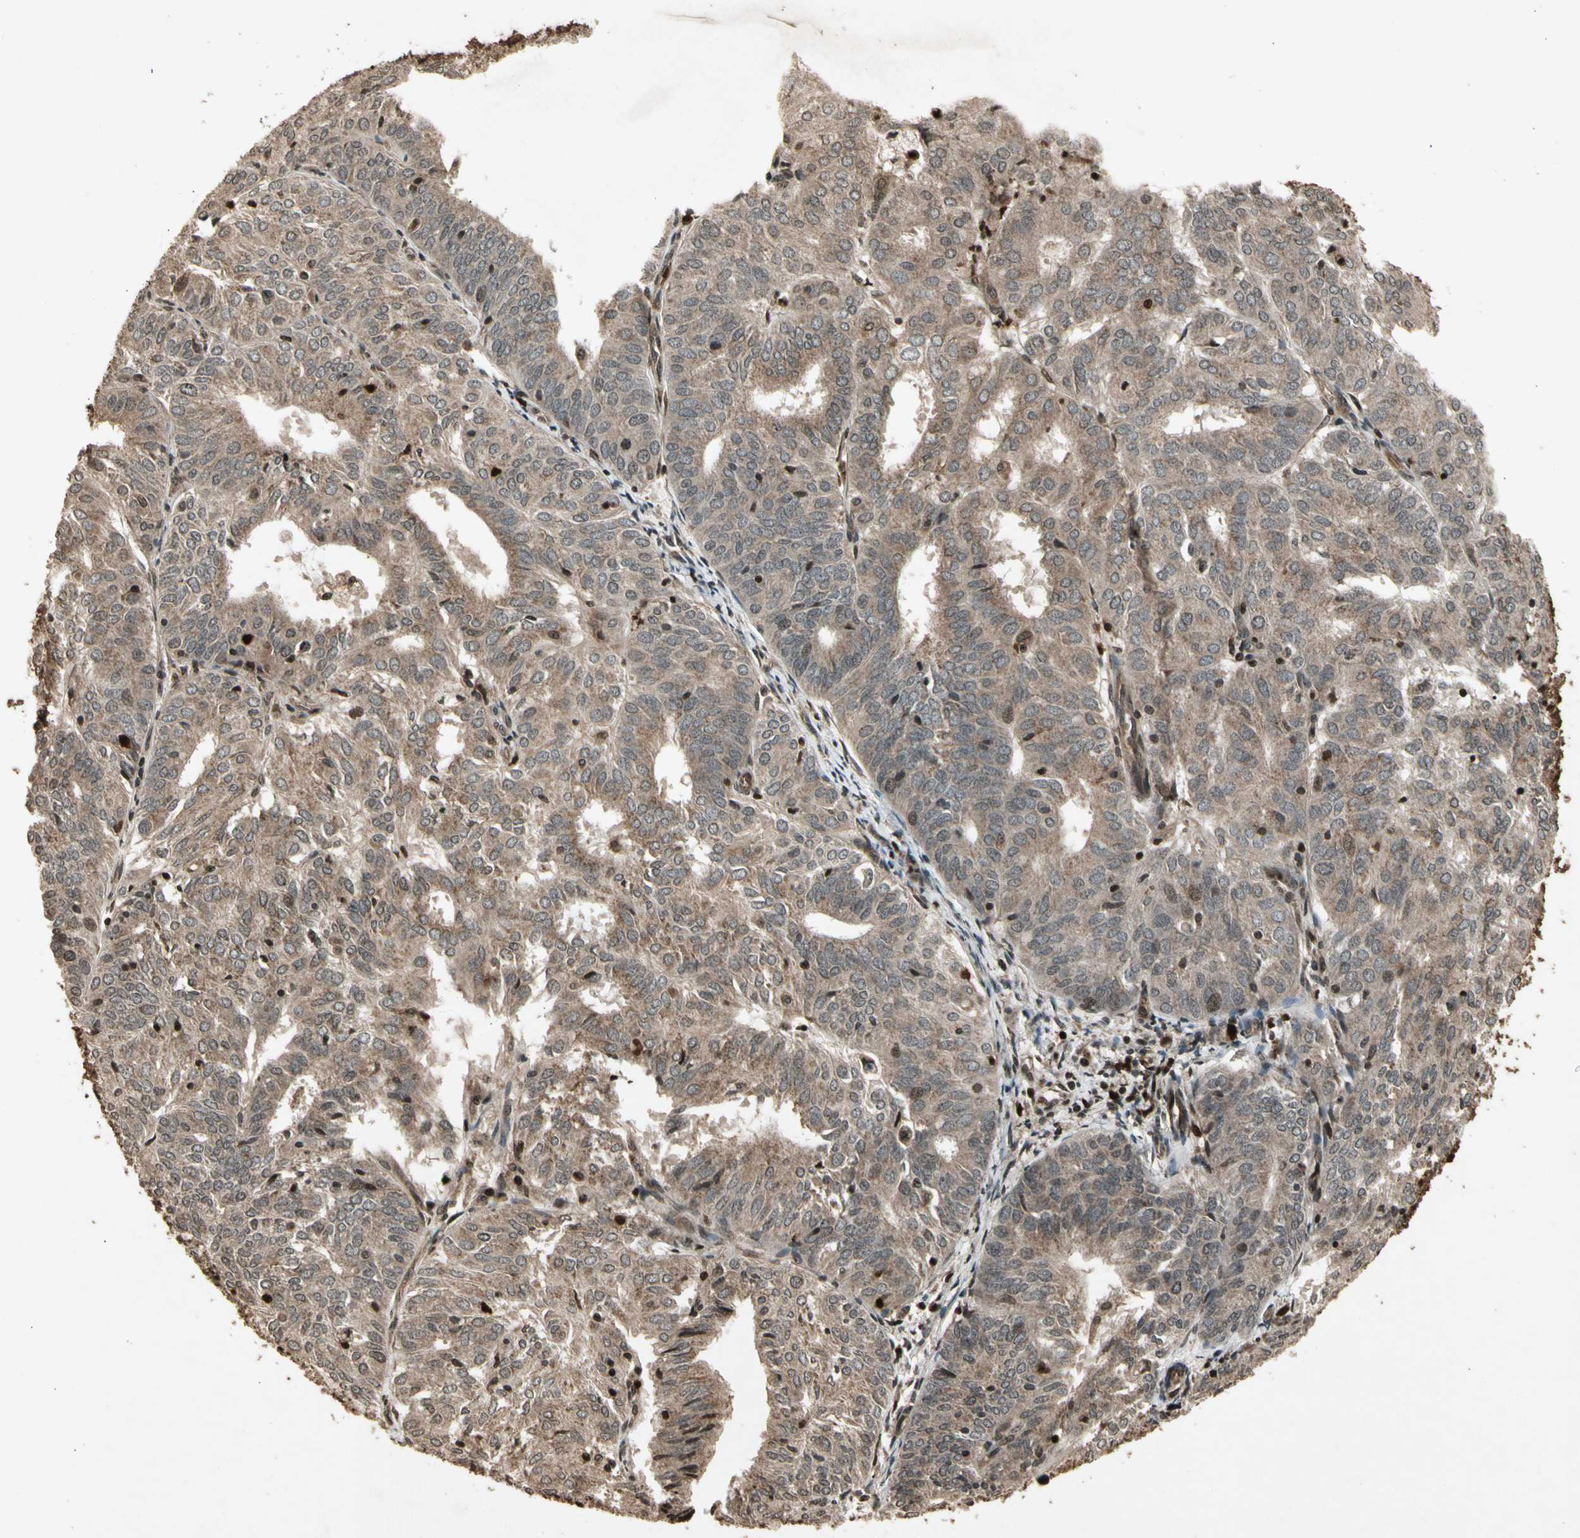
{"staining": {"intensity": "moderate", "quantity": ">75%", "location": "cytoplasmic/membranous"}, "tissue": "endometrial cancer", "cell_type": "Tumor cells", "image_type": "cancer", "snomed": [{"axis": "morphology", "description": "Adenocarcinoma, NOS"}, {"axis": "topography", "description": "Uterus"}], "caption": "Brown immunohistochemical staining in human endometrial adenocarcinoma shows moderate cytoplasmic/membranous expression in about >75% of tumor cells. The staining was performed using DAB, with brown indicating positive protein expression. Nuclei are stained blue with hematoxylin.", "gene": "GLRX", "patient": {"sex": "female", "age": 60}}